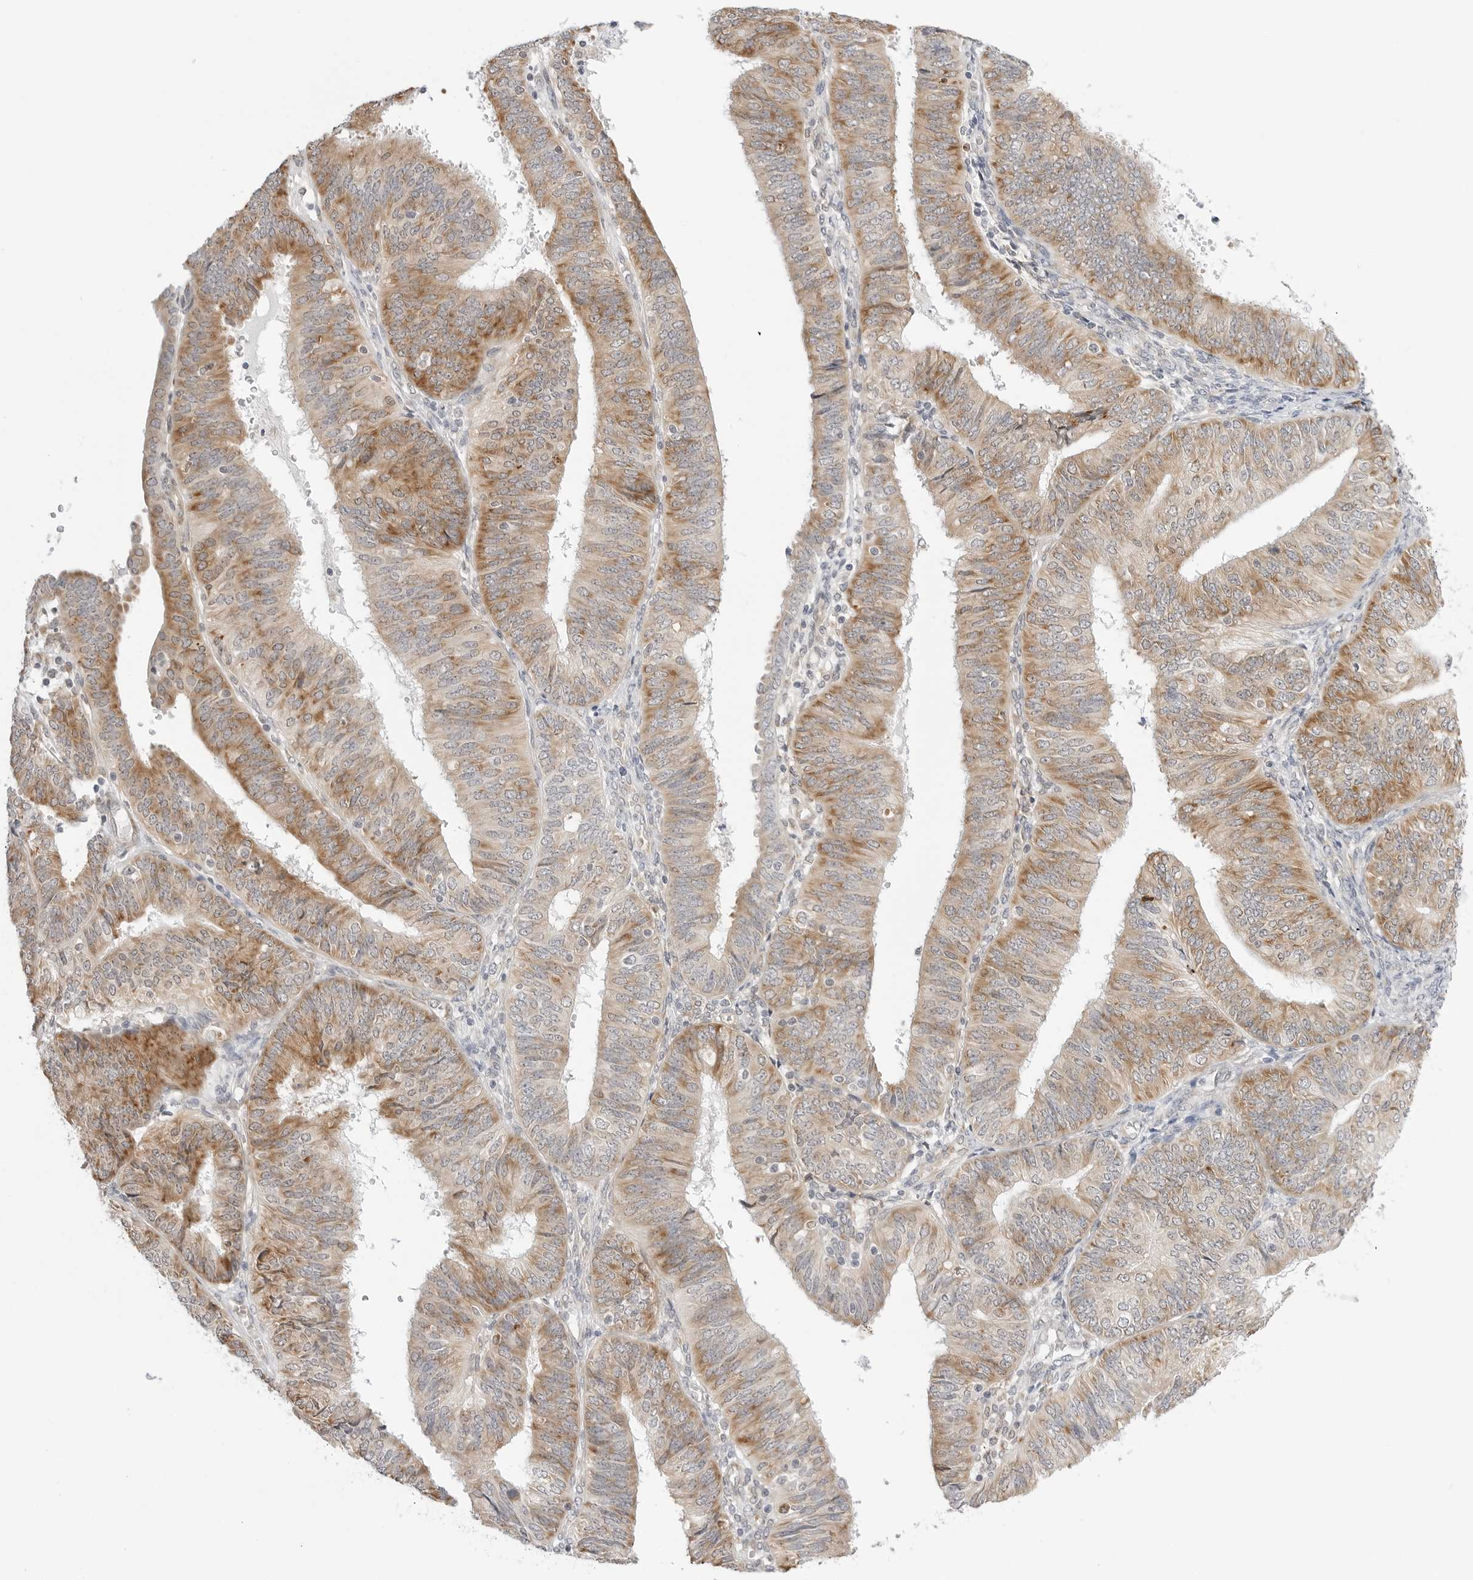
{"staining": {"intensity": "moderate", "quantity": ">75%", "location": "cytoplasmic/membranous"}, "tissue": "endometrial cancer", "cell_type": "Tumor cells", "image_type": "cancer", "snomed": [{"axis": "morphology", "description": "Adenocarcinoma, NOS"}, {"axis": "topography", "description": "Endometrium"}], "caption": "Immunohistochemistry photomicrograph of human endometrial cancer (adenocarcinoma) stained for a protein (brown), which displays medium levels of moderate cytoplasmic/membranous positivity in about >75% of tumor cells.", "gene": "RPN1", "patient": {"sex": "female", "age": 58}}